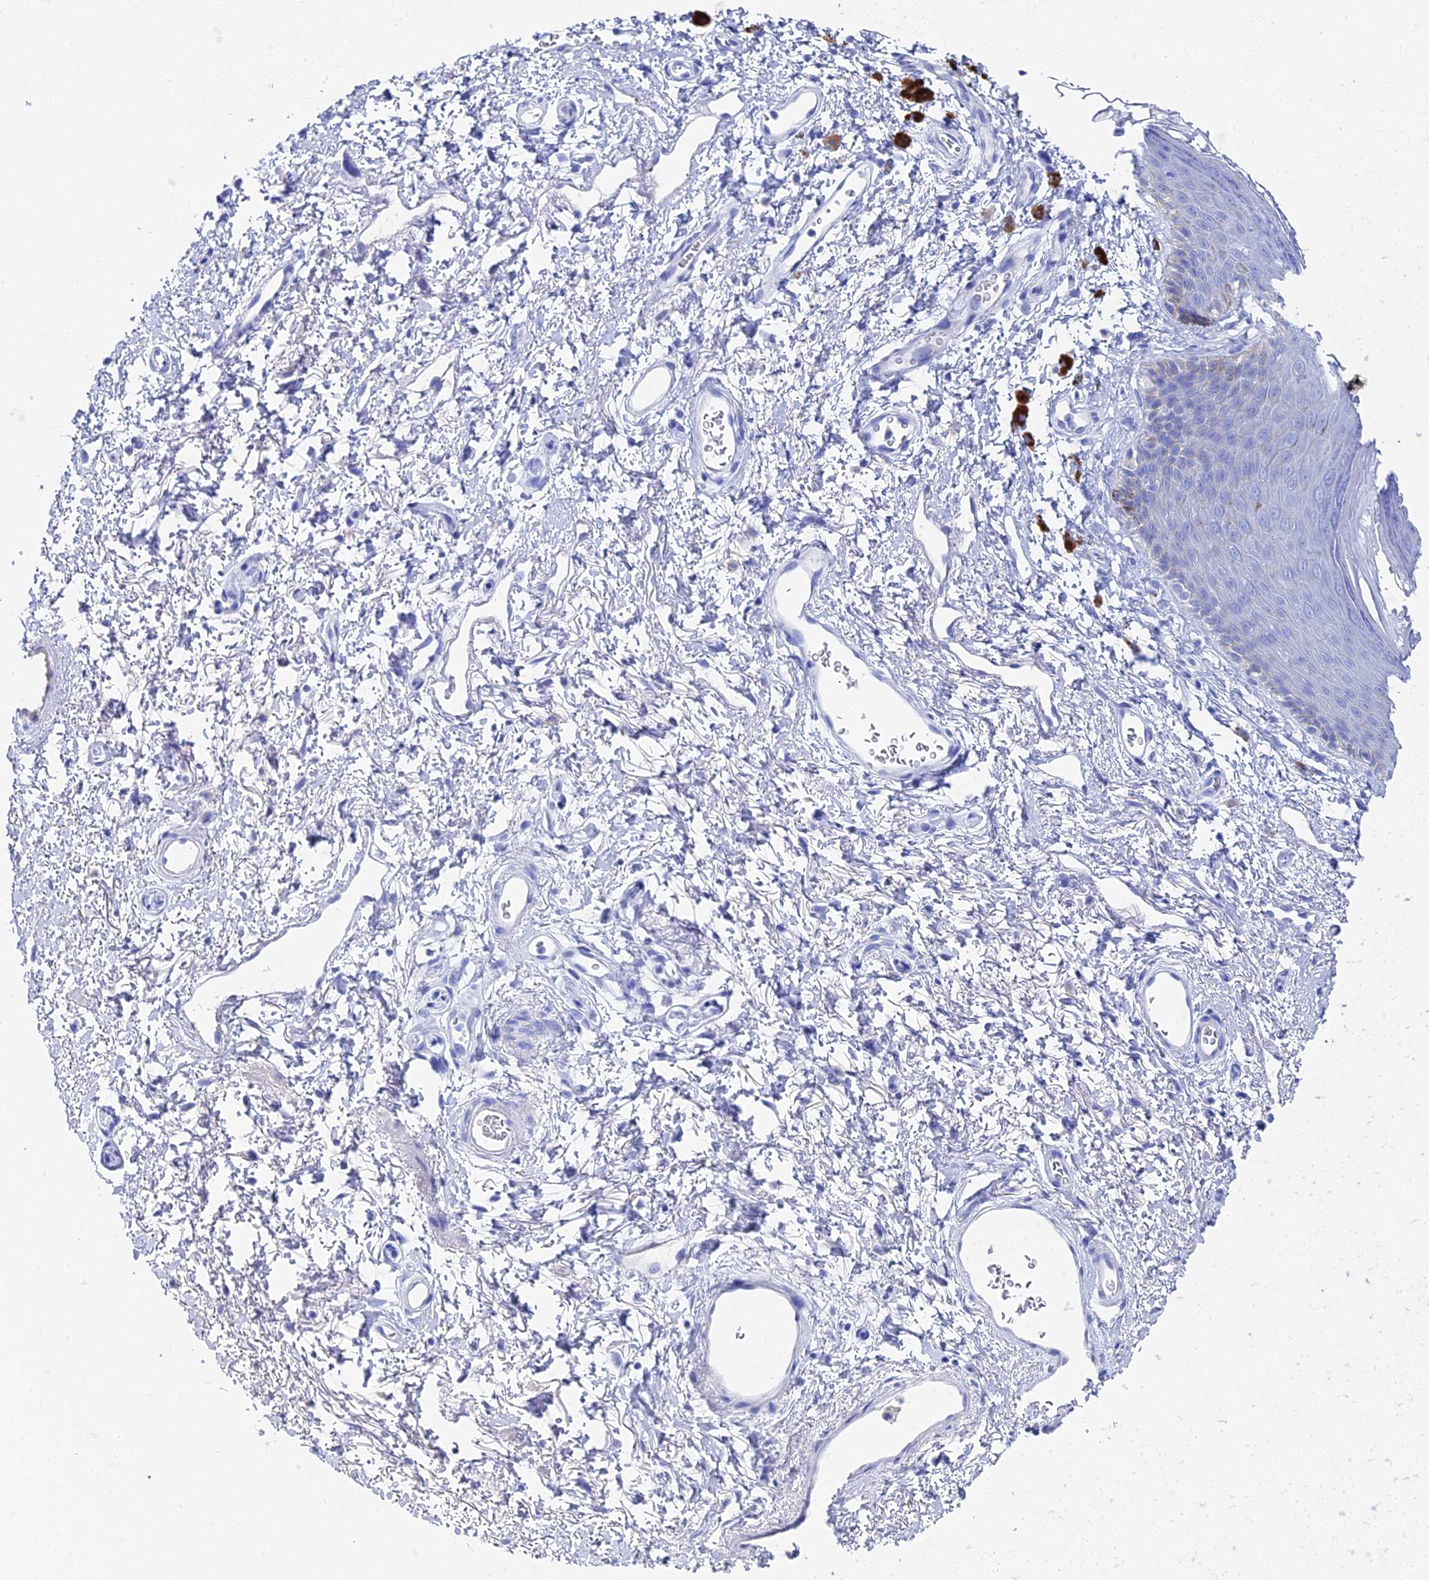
{"staining": {"intensity": "moderate", "quantity": "<25%", "location": "cytoplasmic/membranous"}, "tissue": "skin", "cell_type": "Epidermal cells", "image_type": "normal", "snomed": [{"axis": "morphology", "description": "Normal tissue, NOS"}, {"axis": "topography", "description": "Anal"}], "caption": "Immunohistochemical staining of benign human skin reveals moderate cytoplasmic/membranous protein staining in approximately <25% of epidermal cells. (IHC, brightfield microscopy, high magnification).", "gene": "UNC119", "patient": {"sex": "female", "age": 46}}